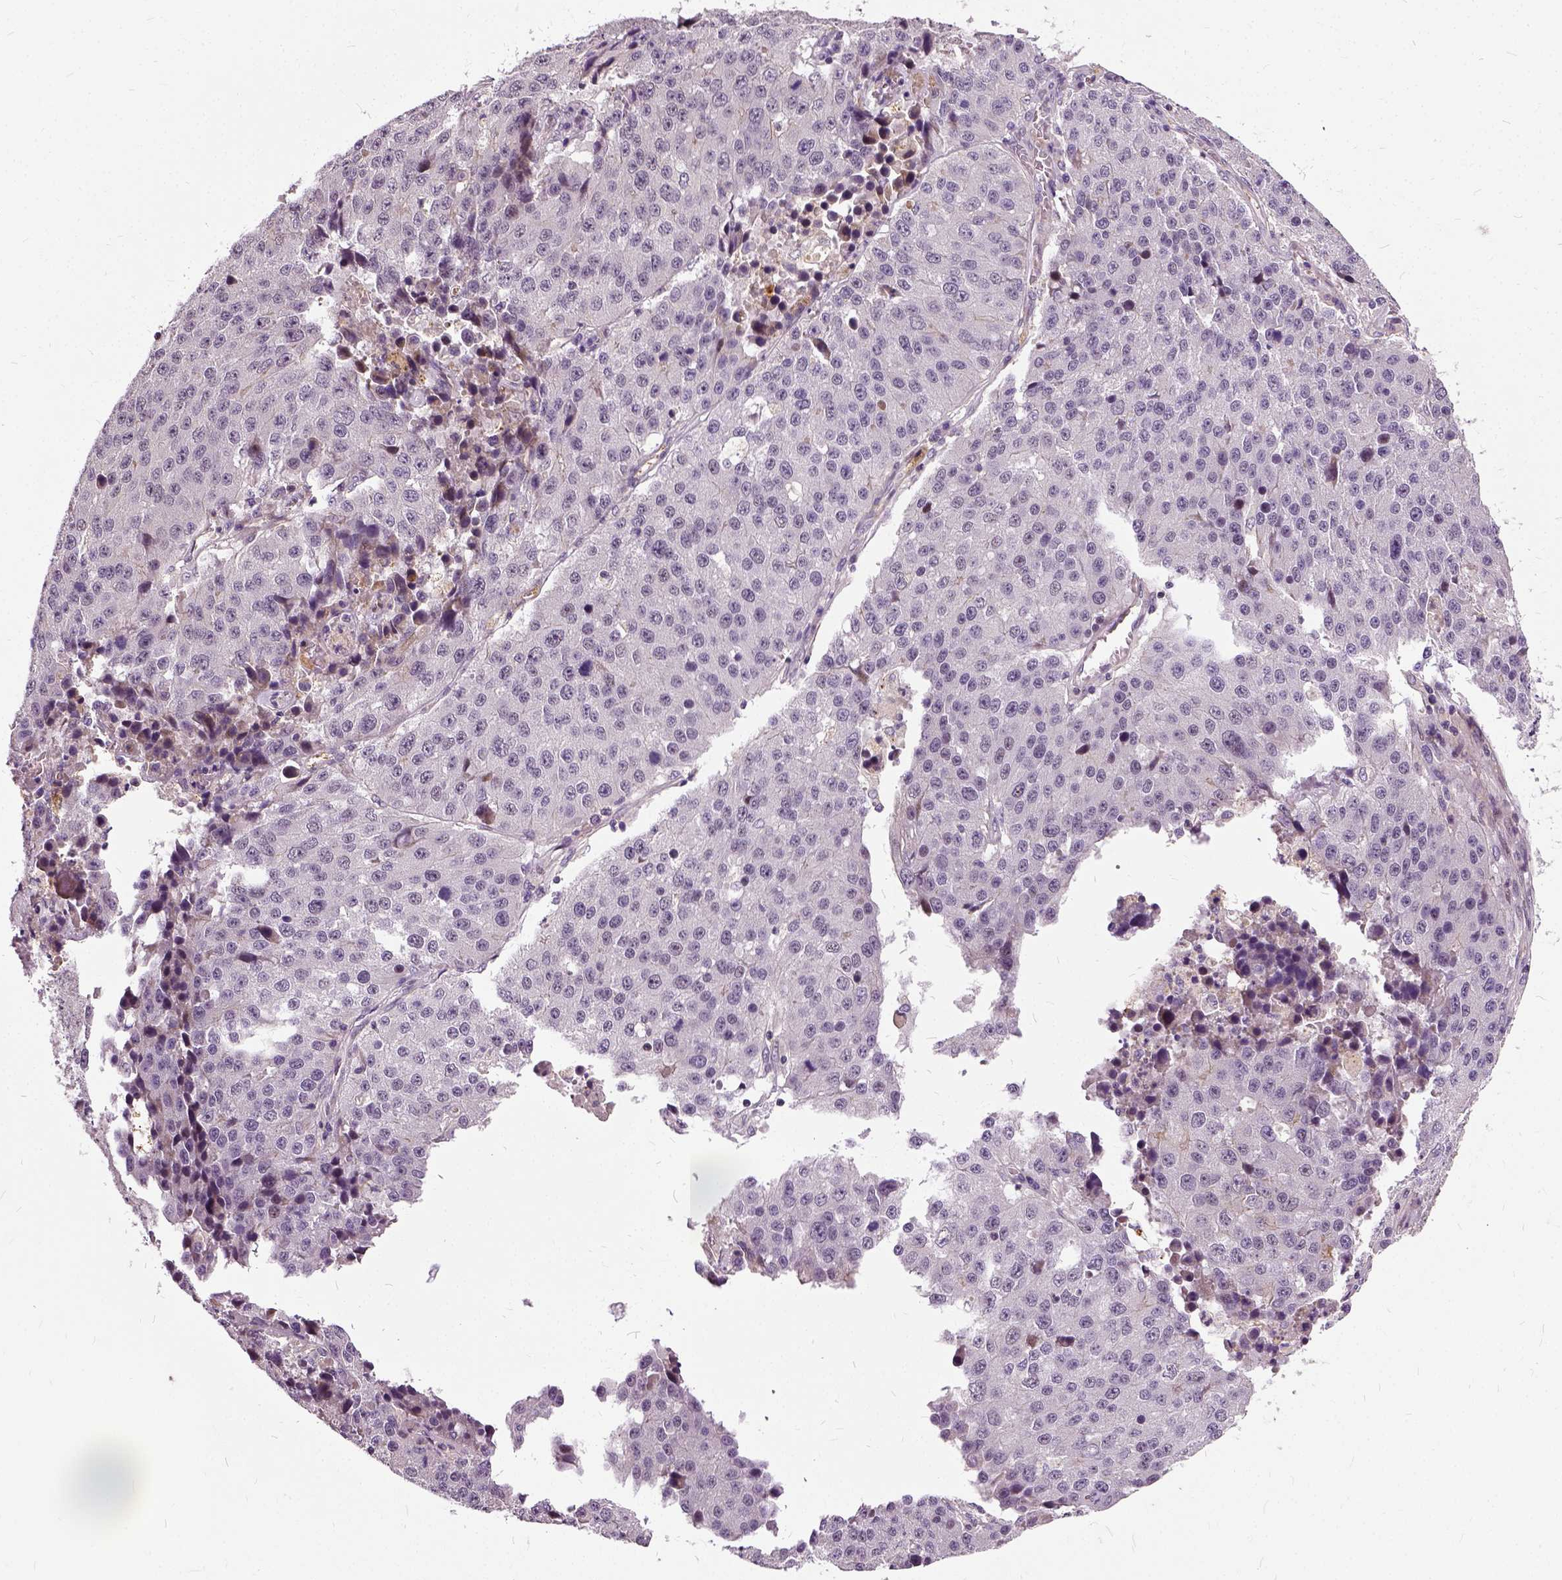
{"staining": {"intensity": "negative", "quantity": "none", "location": "none"}, "tissue": "stomach cancer", "cell_type": "Tumor cells", "image_type": "cancer", "snomed": [{"axis": "morphology", "description": "Adenocarcinoma, NOS"}, {"axis": "topography", "description": "Stomach"}], "caption": "High magnification brightfield microscopy of stomach adenocarcinoma stained with DAB (3,3'-diaminobenzidine) (brown) and counterstained with hematoxylin (blue): tumor cells show no significant expression.", "gene": "ILRUN", "patient": {"sex": "male", "age": 71}}